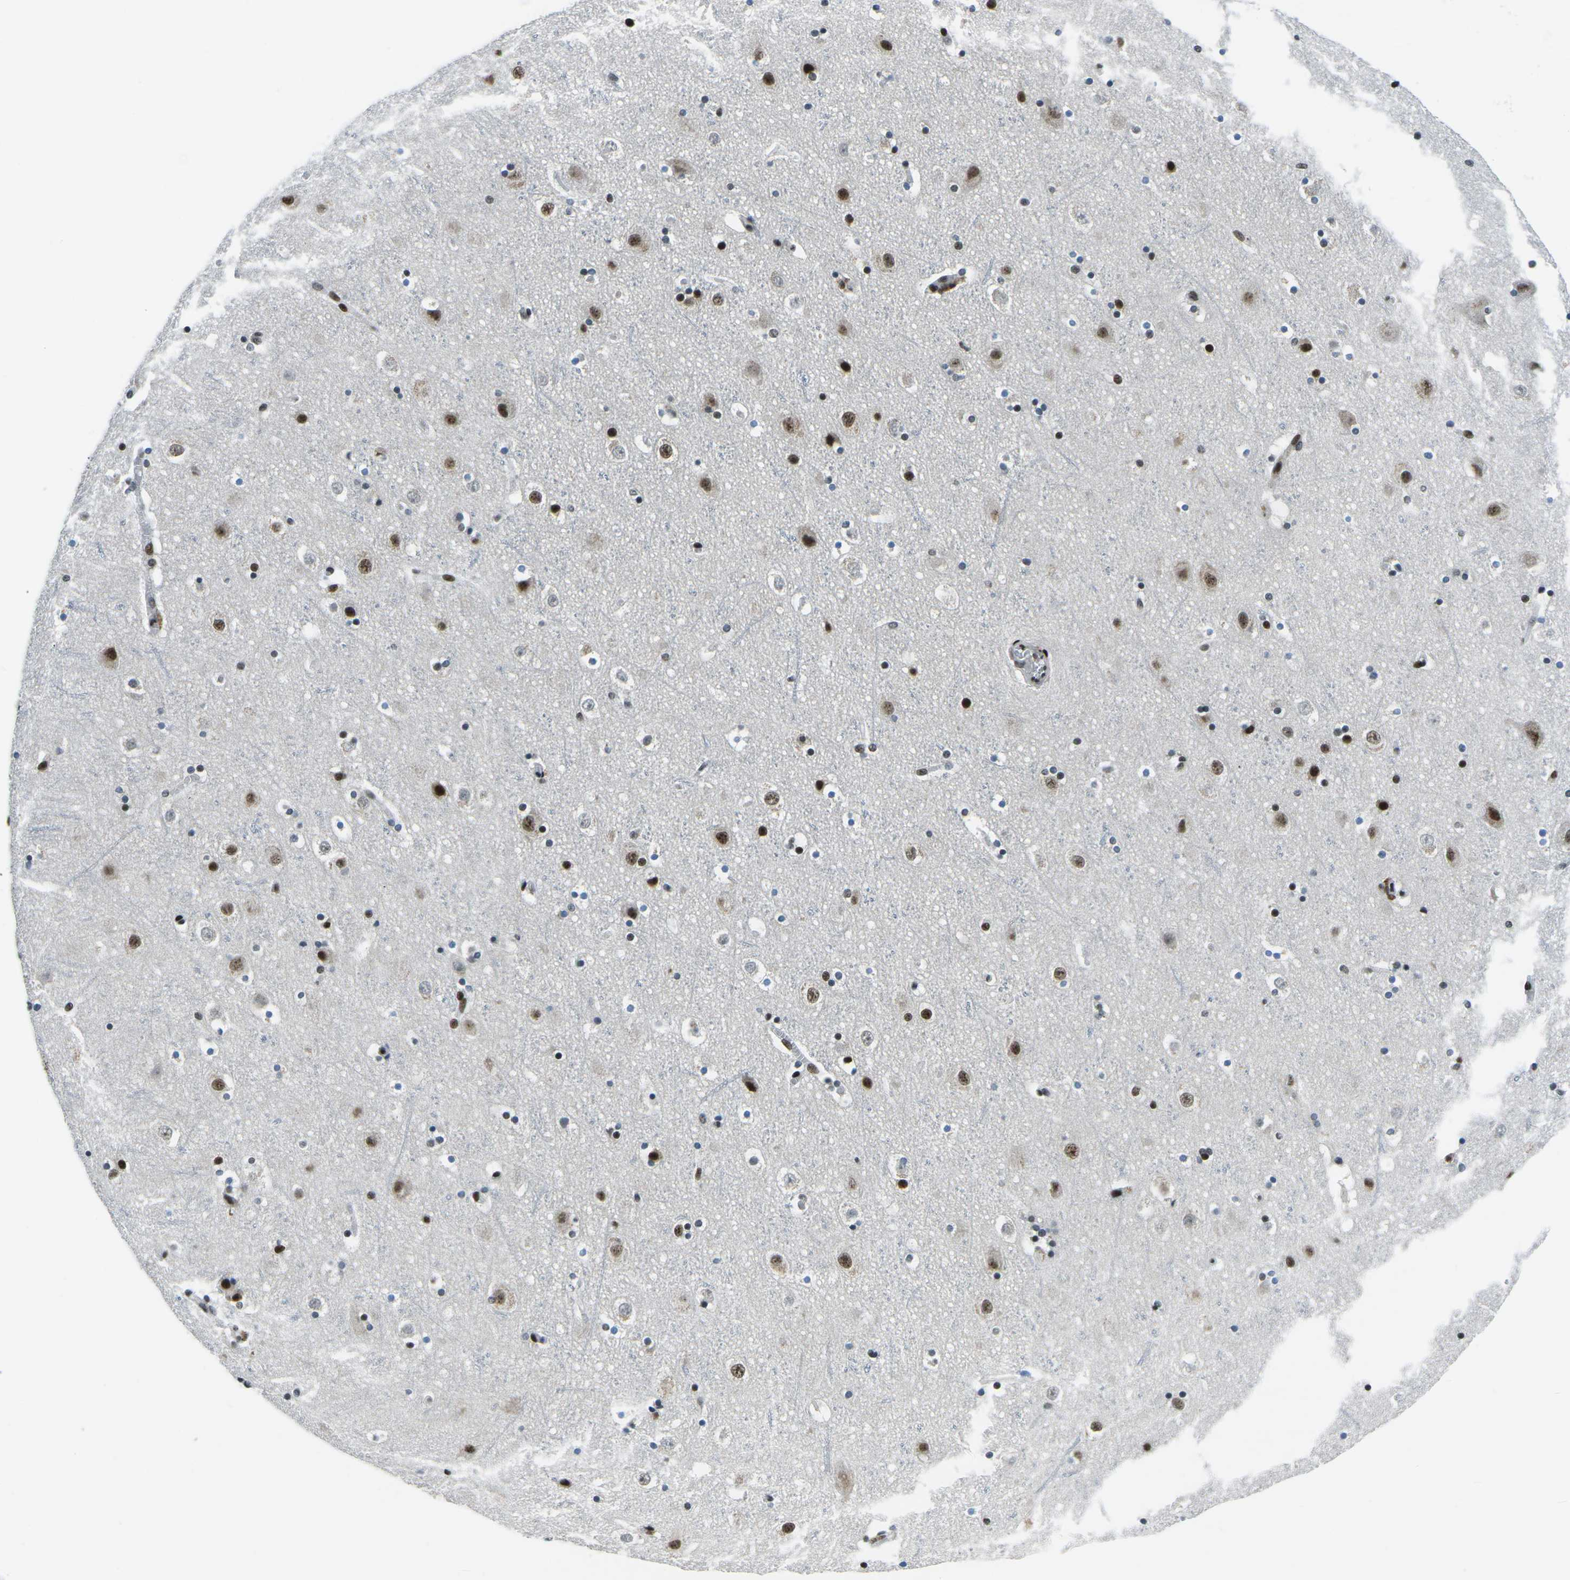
{"staining": {"intensity": "moderate", "quantity": ">75%", "location": "nuclear"}, "tissue": "cerebral cortex", "cell_type": "Endothelial cells", "image_type": "normal", "snomed": [{"axis": "morphology", "description": "Normal tissue, NOS"}, {"axis": "topography", "description": "Cerebral cortex"}], "caption": "Immunohistochemistry of unremarkable human cerebral cortex demonstrates medium levels of moderate nuclear staining in approximately >75% of endothelial cells. The staining is performed using DAB (3,3'-diaminobenzidine) brown chromogen to label protein expression. The nuclei are counter-stained blue using hematoxylin.", "gene": "RBL2", "patient": {"sex": "male", "age": 45}}